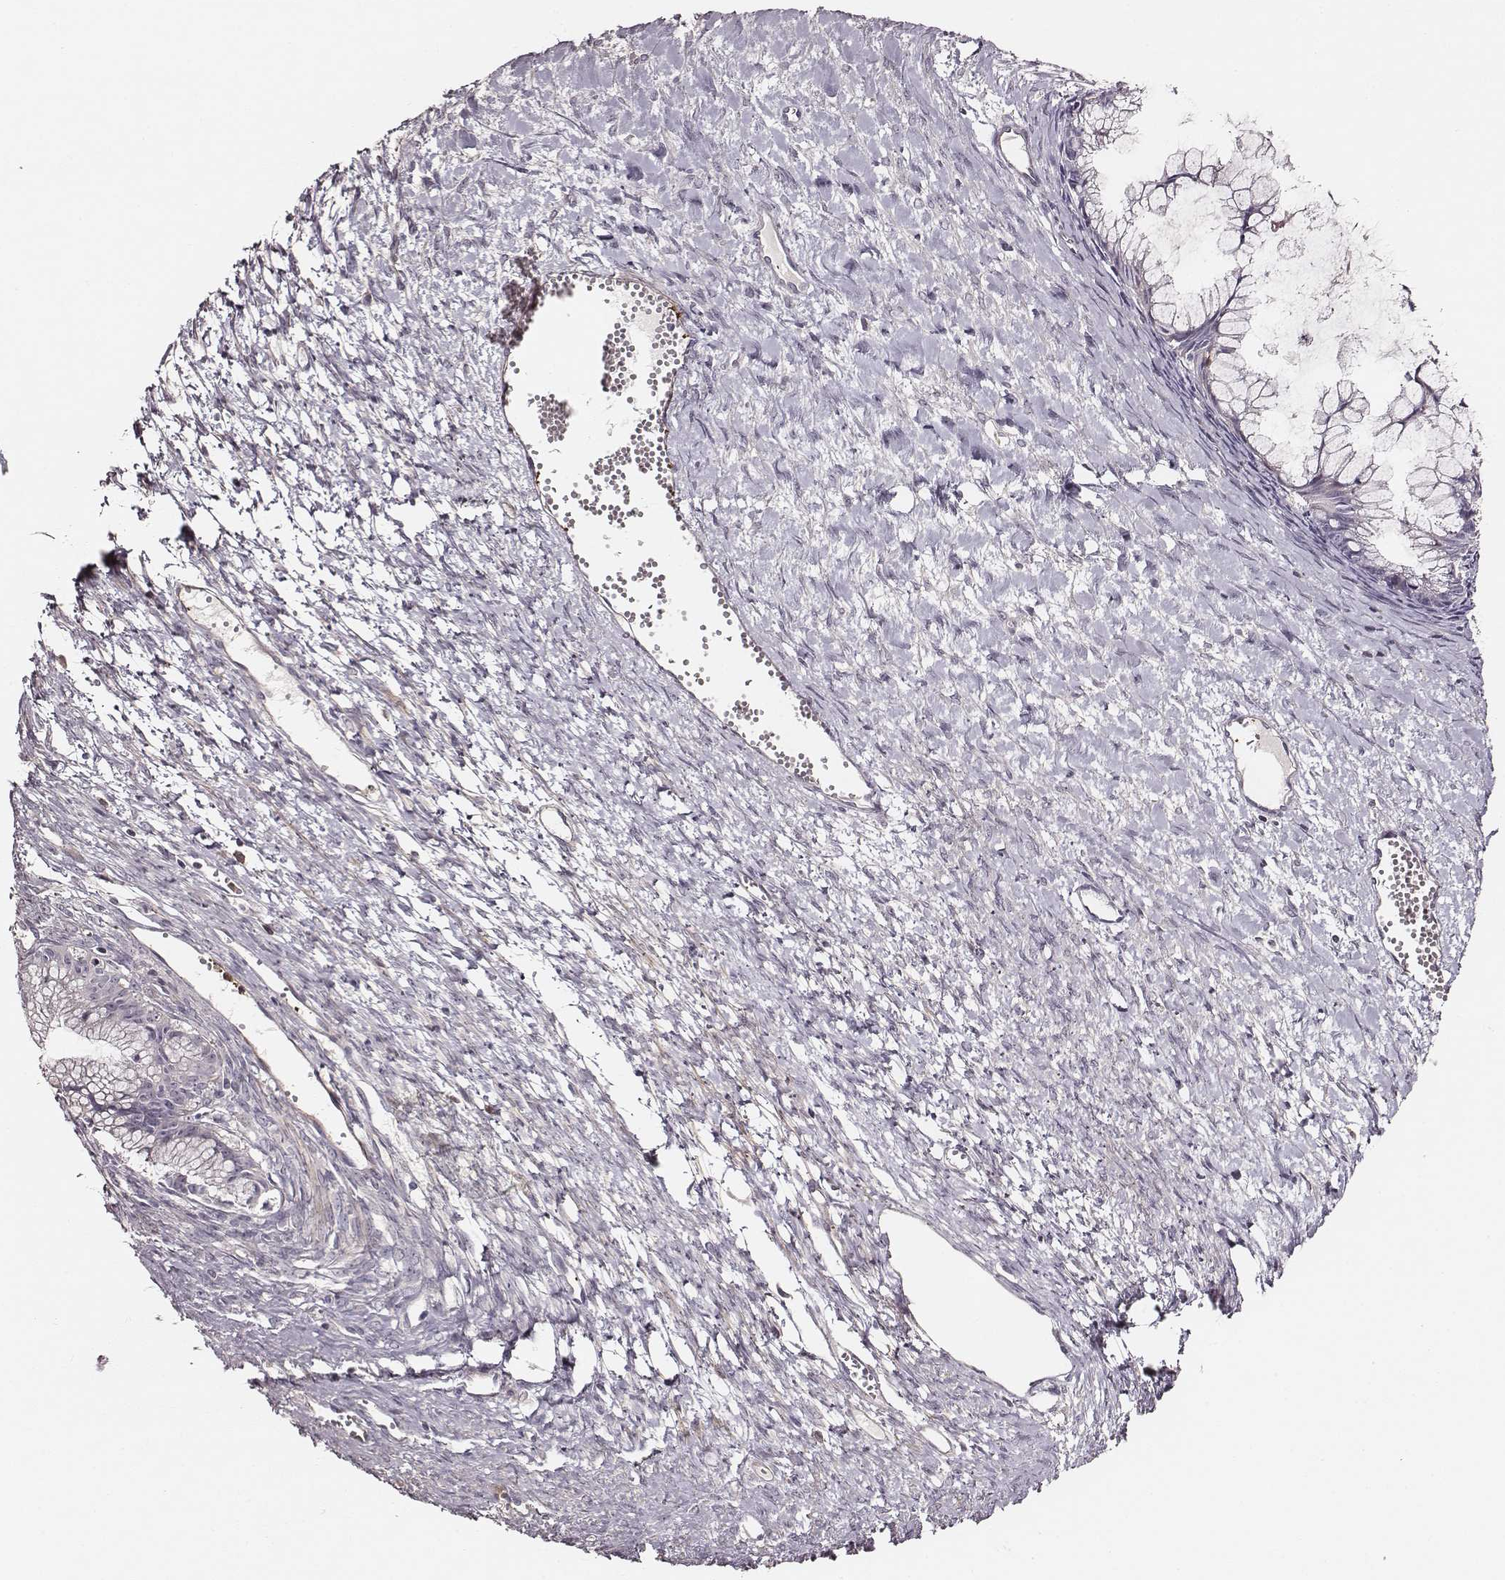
{"staining": {"intensity": "negative", "quantity": "none", "location": "none"}, "tissue": "ovarian cancer", "cell_type": "Tumor cells", "image_type": "cancer", "snomed": [{"axis": "morphology", "description": "Cystadenocarcinoma, mucinous, NOS"}, {"axis": "topography", "description": "Ovary"}], "caption": "This is a image of IHC staining of mucinous cystadenocarcinoma (ovarian), which shows no staining in tumor cells.", "gene": "ZYX", "patient": {"sex": "female", "age": 41}}